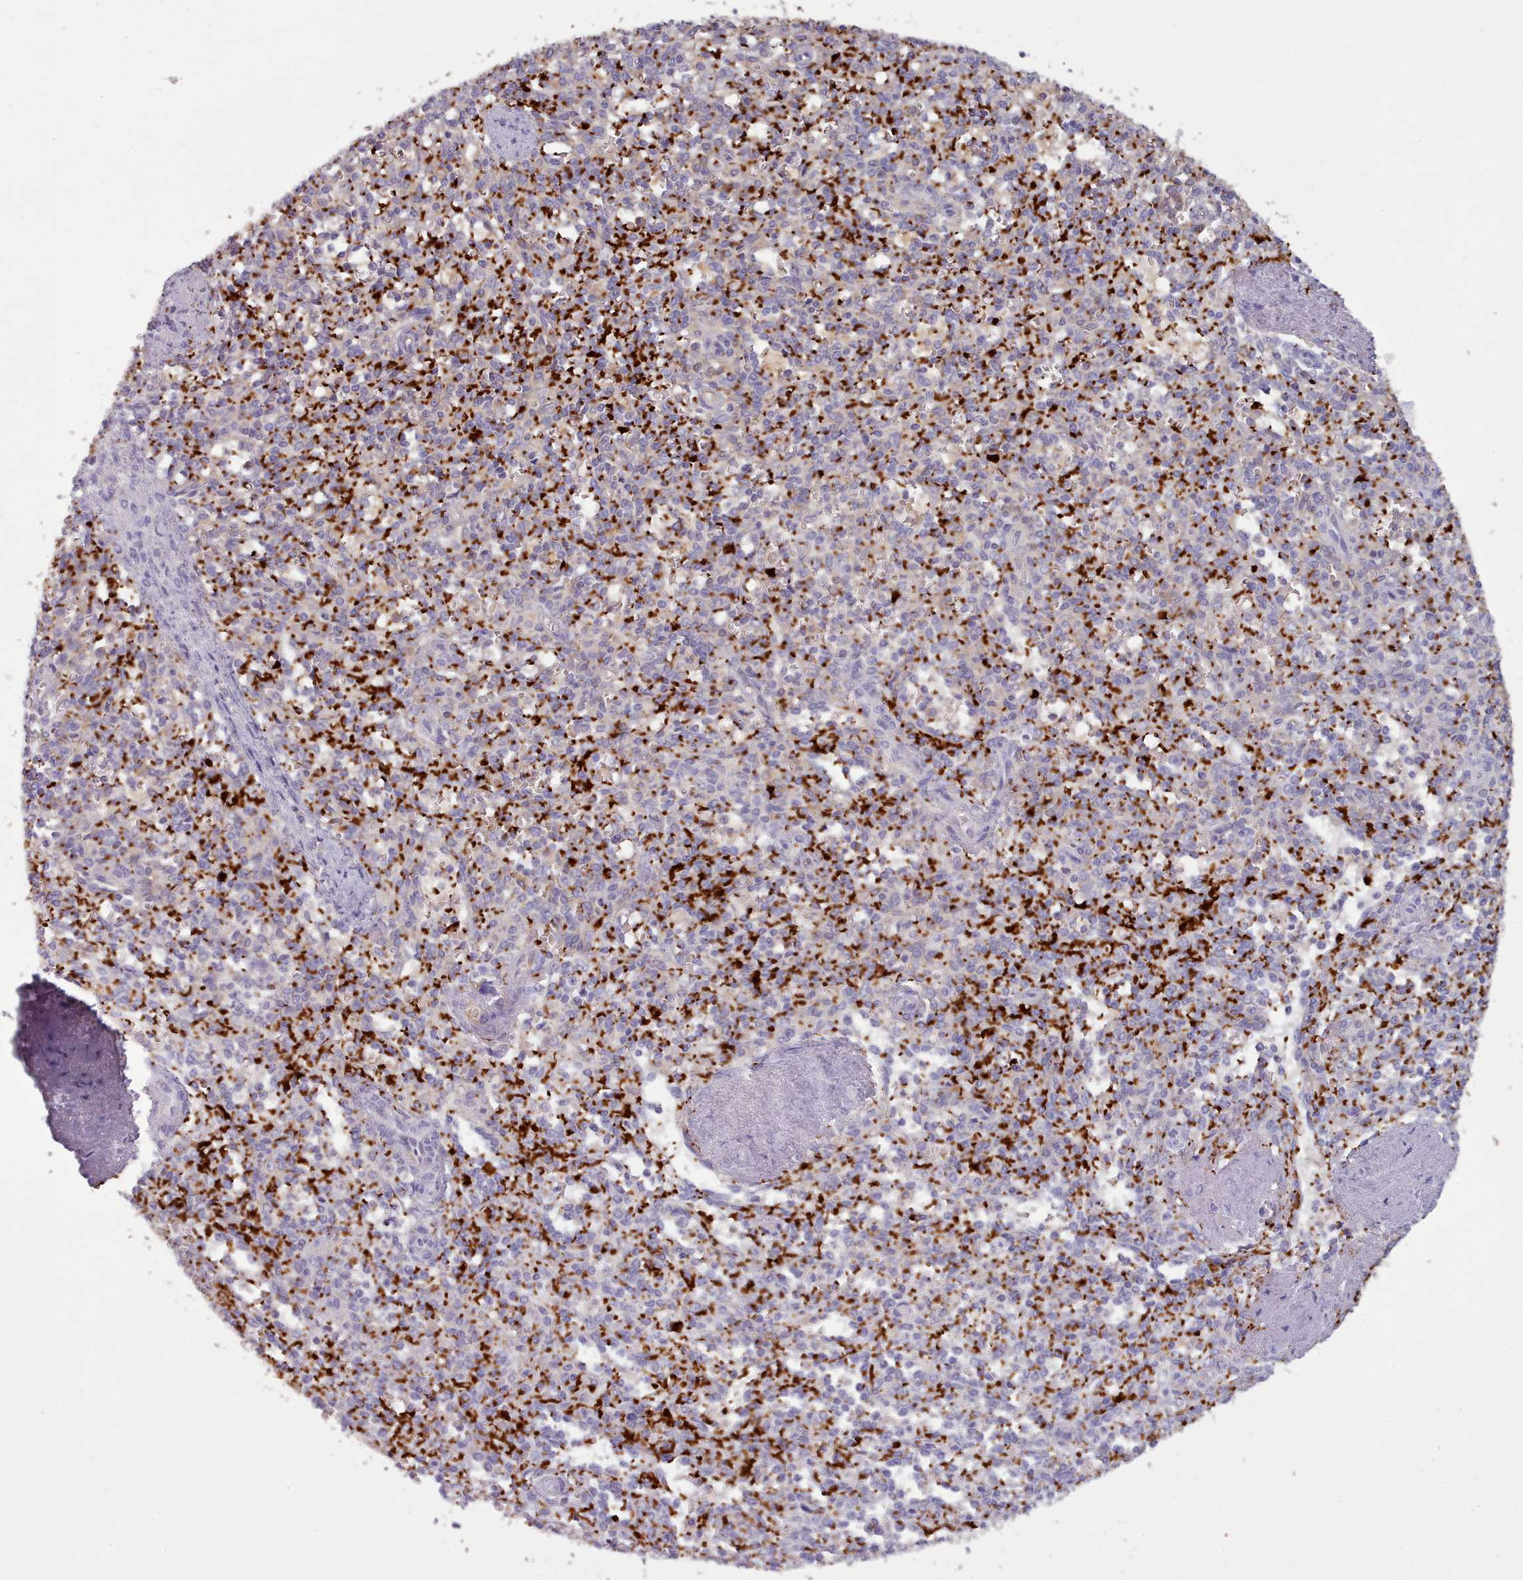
{"staining": {"intensity": "strong", "quantity": "25%-75%", "location": "cytoplasmic/membranous"}, "tissue": "spleen", "cell_type": "Cells in red pulp", "image_type": "normal", "snomed": [{"axis": "morphology", "description": "Normal tissue, NOS"}, {"axis": "topography", "description": "Spleen"}], "caption": "Protein expression analysis of normal spleen shows strong cytoplasmic/membranous expression in about 25%-75% of cells in red pulp. The staining was performed using DAB, with brown indicating positive protein expression. Nuclei are stained blue with hematoxylin.", "gene": "NDST2", "patient": {"sex": "female", "age": 70}}